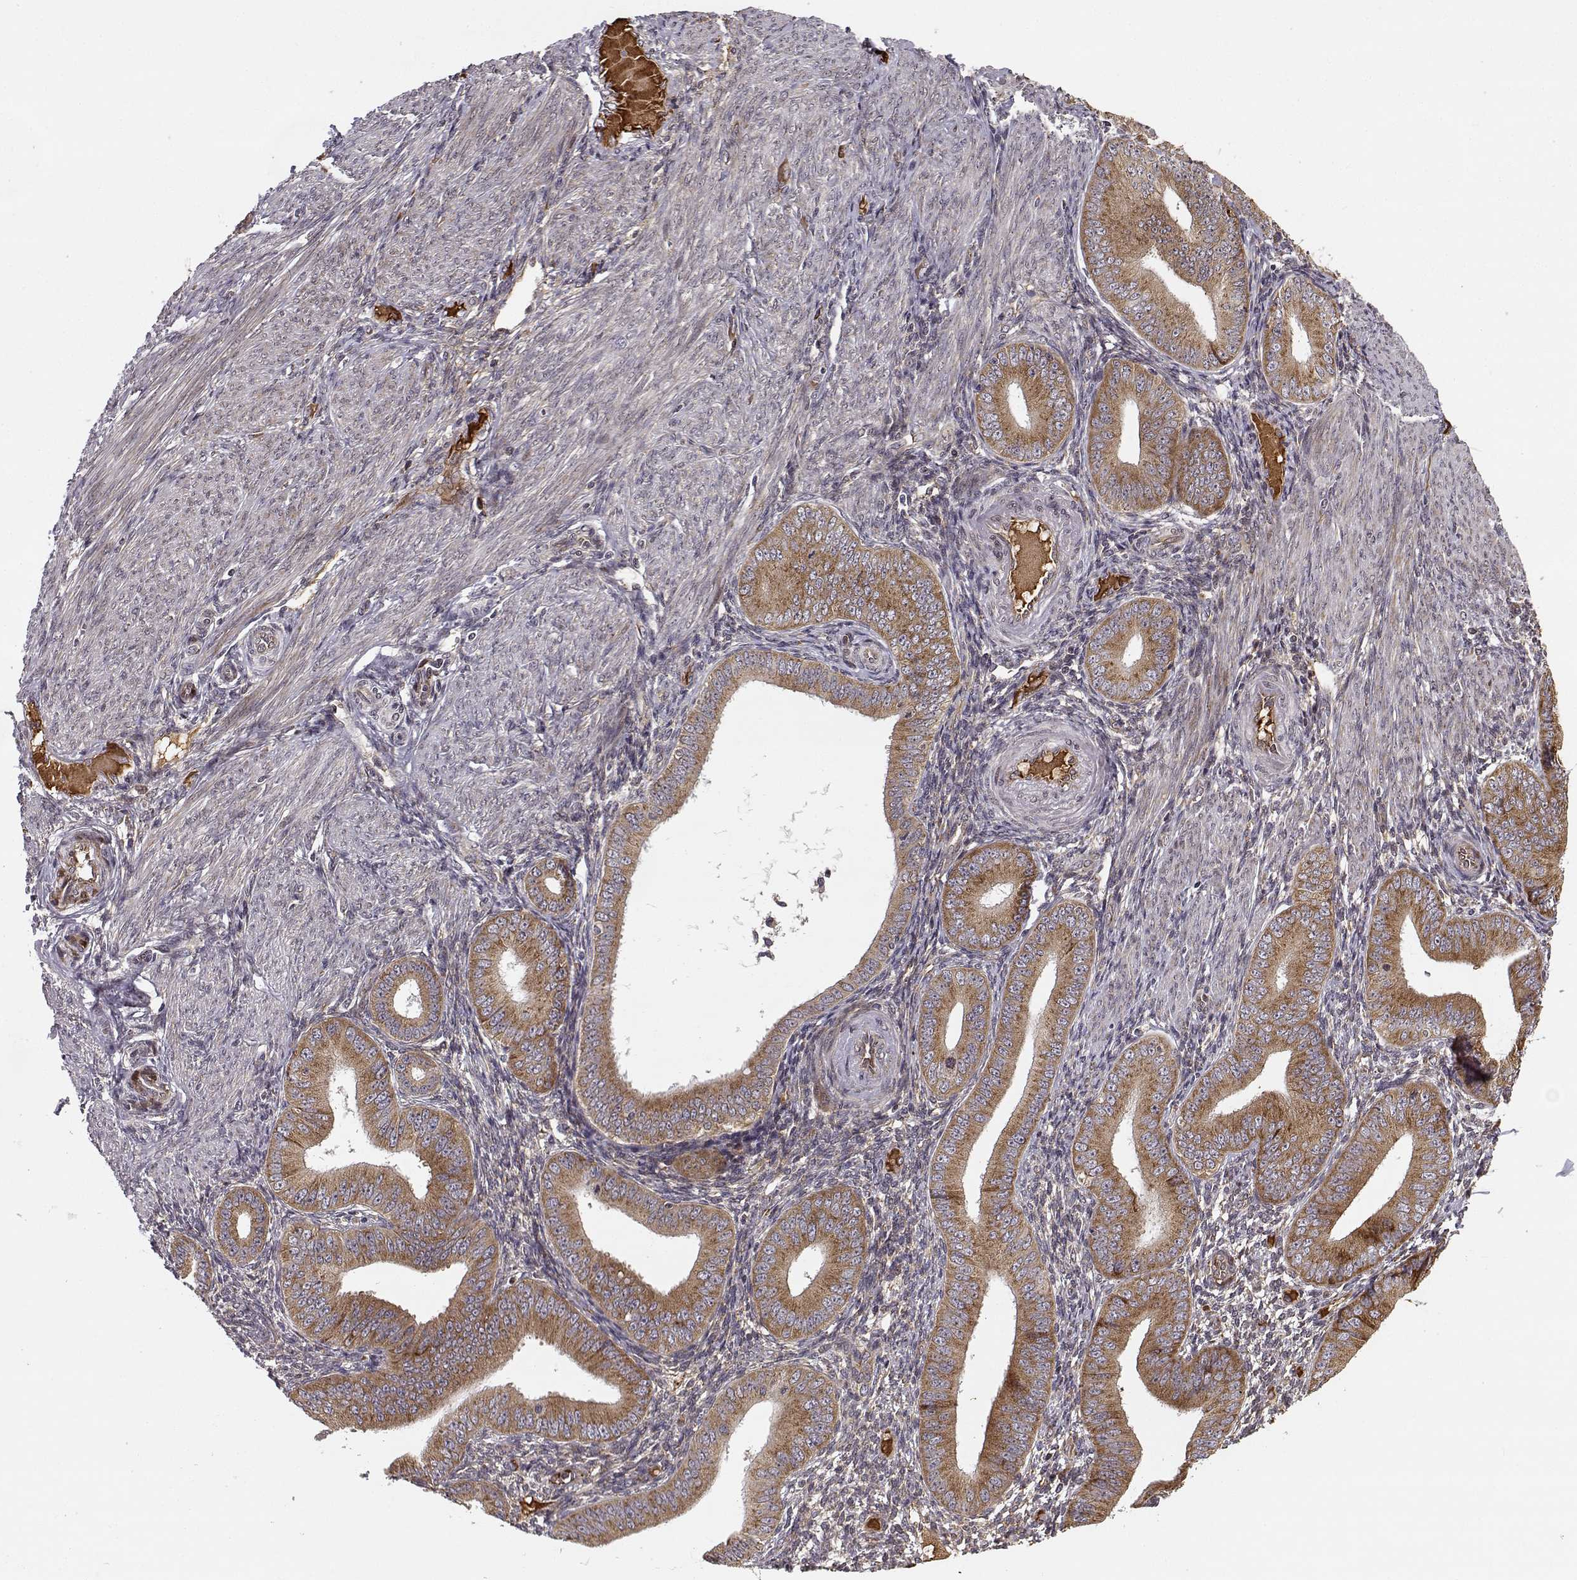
{"staining": {"intensity": "moderate", "quantity": "<25%", "location": "cytoplasmic/membranous"}, "tissue": "endometrium", "cell_type": "Cells in endometrial stroma", "image_type": "normal", "snomed": [{"axis": "morphology", "description": "Normal tissue, NOS"}, {"axis": "topography", "description": "Endometrium"}], "caption": "Cells in endometrial stroma reveal low levels of moderate cytoplasmic/membranous positivity in approximately <25% of cells in normal endometrium.", "gene": "RPL31", "patient": {"sex": "female", "age": 39}}